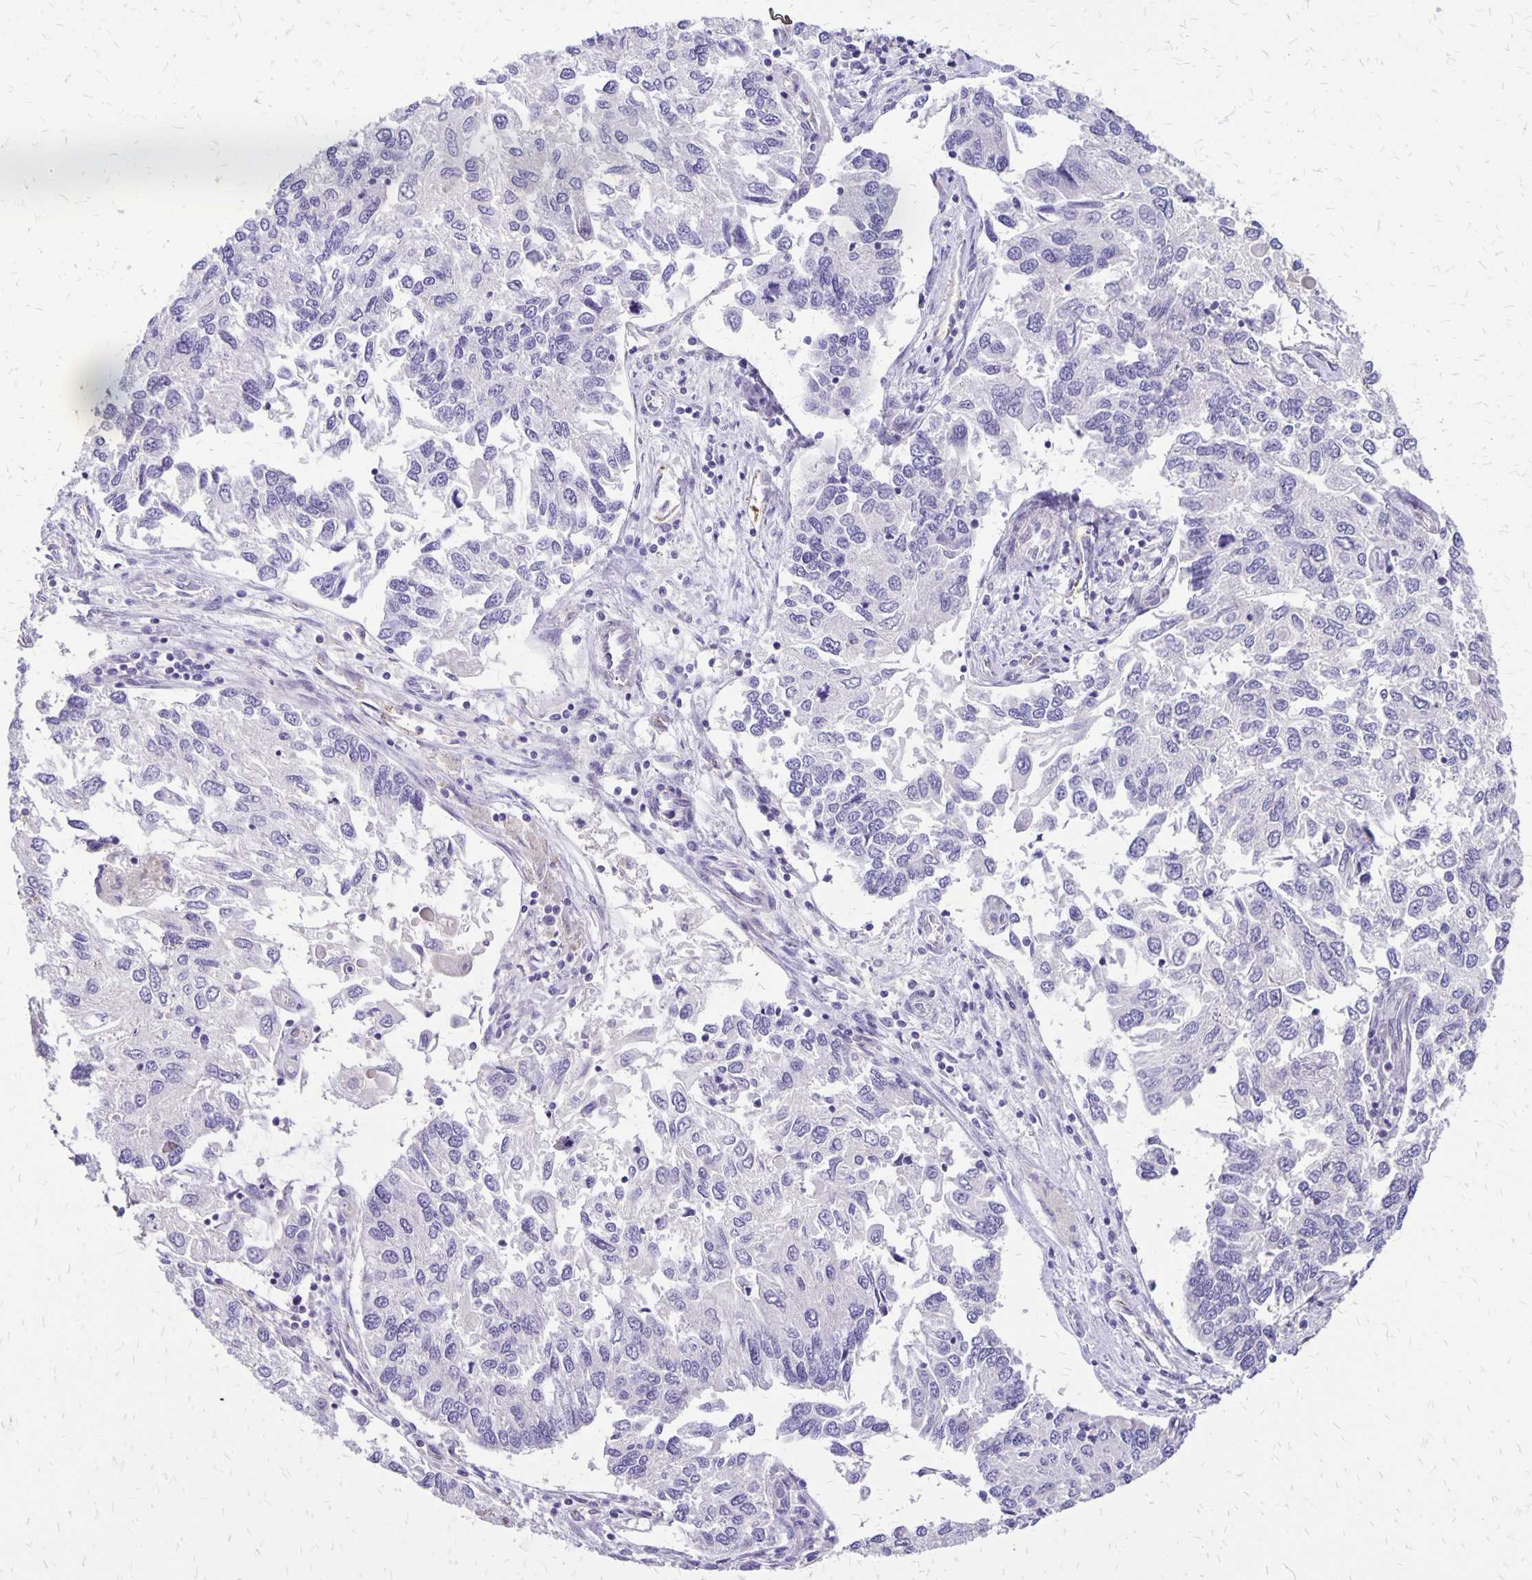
{"staining": {"intensity": "negative", "quantity": "none", "location": "none"}, "tissue": "endometrial cancer", "cell_type": "Tumor cells", "image_type": "cancer", "snomed": [{"axis": "morphology", "description": "Carcinoma, NOS"}, {"axis": "topography", "description": "Uterus"}], "caption": "IHC histopathology image of neoplastic tissue: human endometrial cancer stained with DAB reveals no significant protein positivity in tumor cells.", "gene": "SI", "patient": {"sex": "female", "age": 76}}